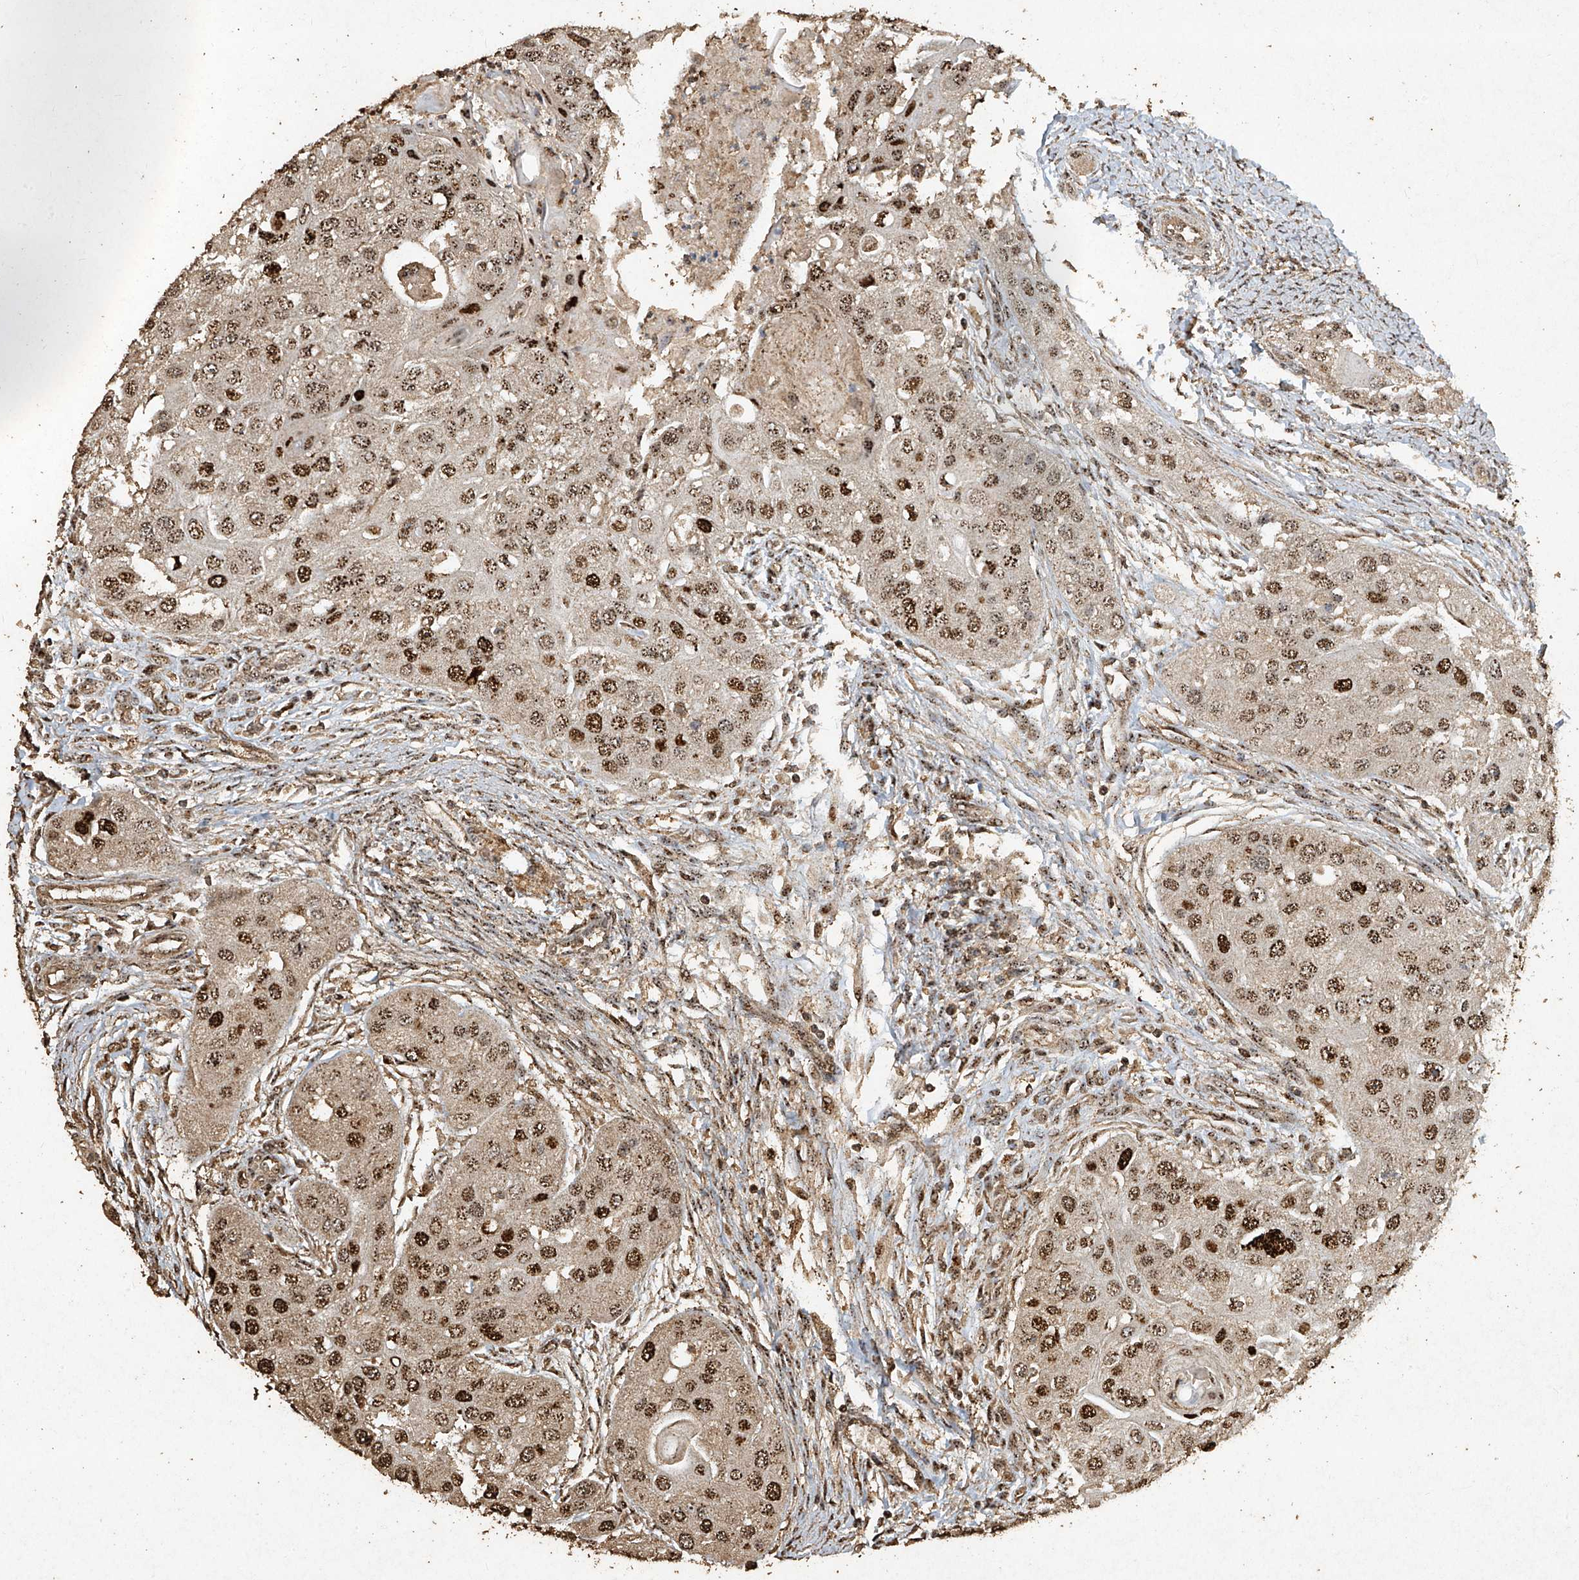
{"staining": {"intensity": "strong", "quantity": ">75%", "location": "nuclear"}, "tissue": "head and neck cancer", "cell_type": "Tumor cells", "image_type": "cancer", "snomed": [{"axis": "morphology", "description": "Normal tissue, NOS"}, {"axis": "morphology", "description": "Squamous cell carcinoma, NOS"}, {"axis": "topography", "description": "Skeletal muscle"}, {"axis": "topography", "description": "Head-Neck"}], "caption": "This photomicrograph reveals IHC staining of head and neck squamous cell carcinoma, with high strong nuclear expression in about >75% of tumor cells.", "gene": "ERBB3", "patient": {"sex": "male", "age": 51}}